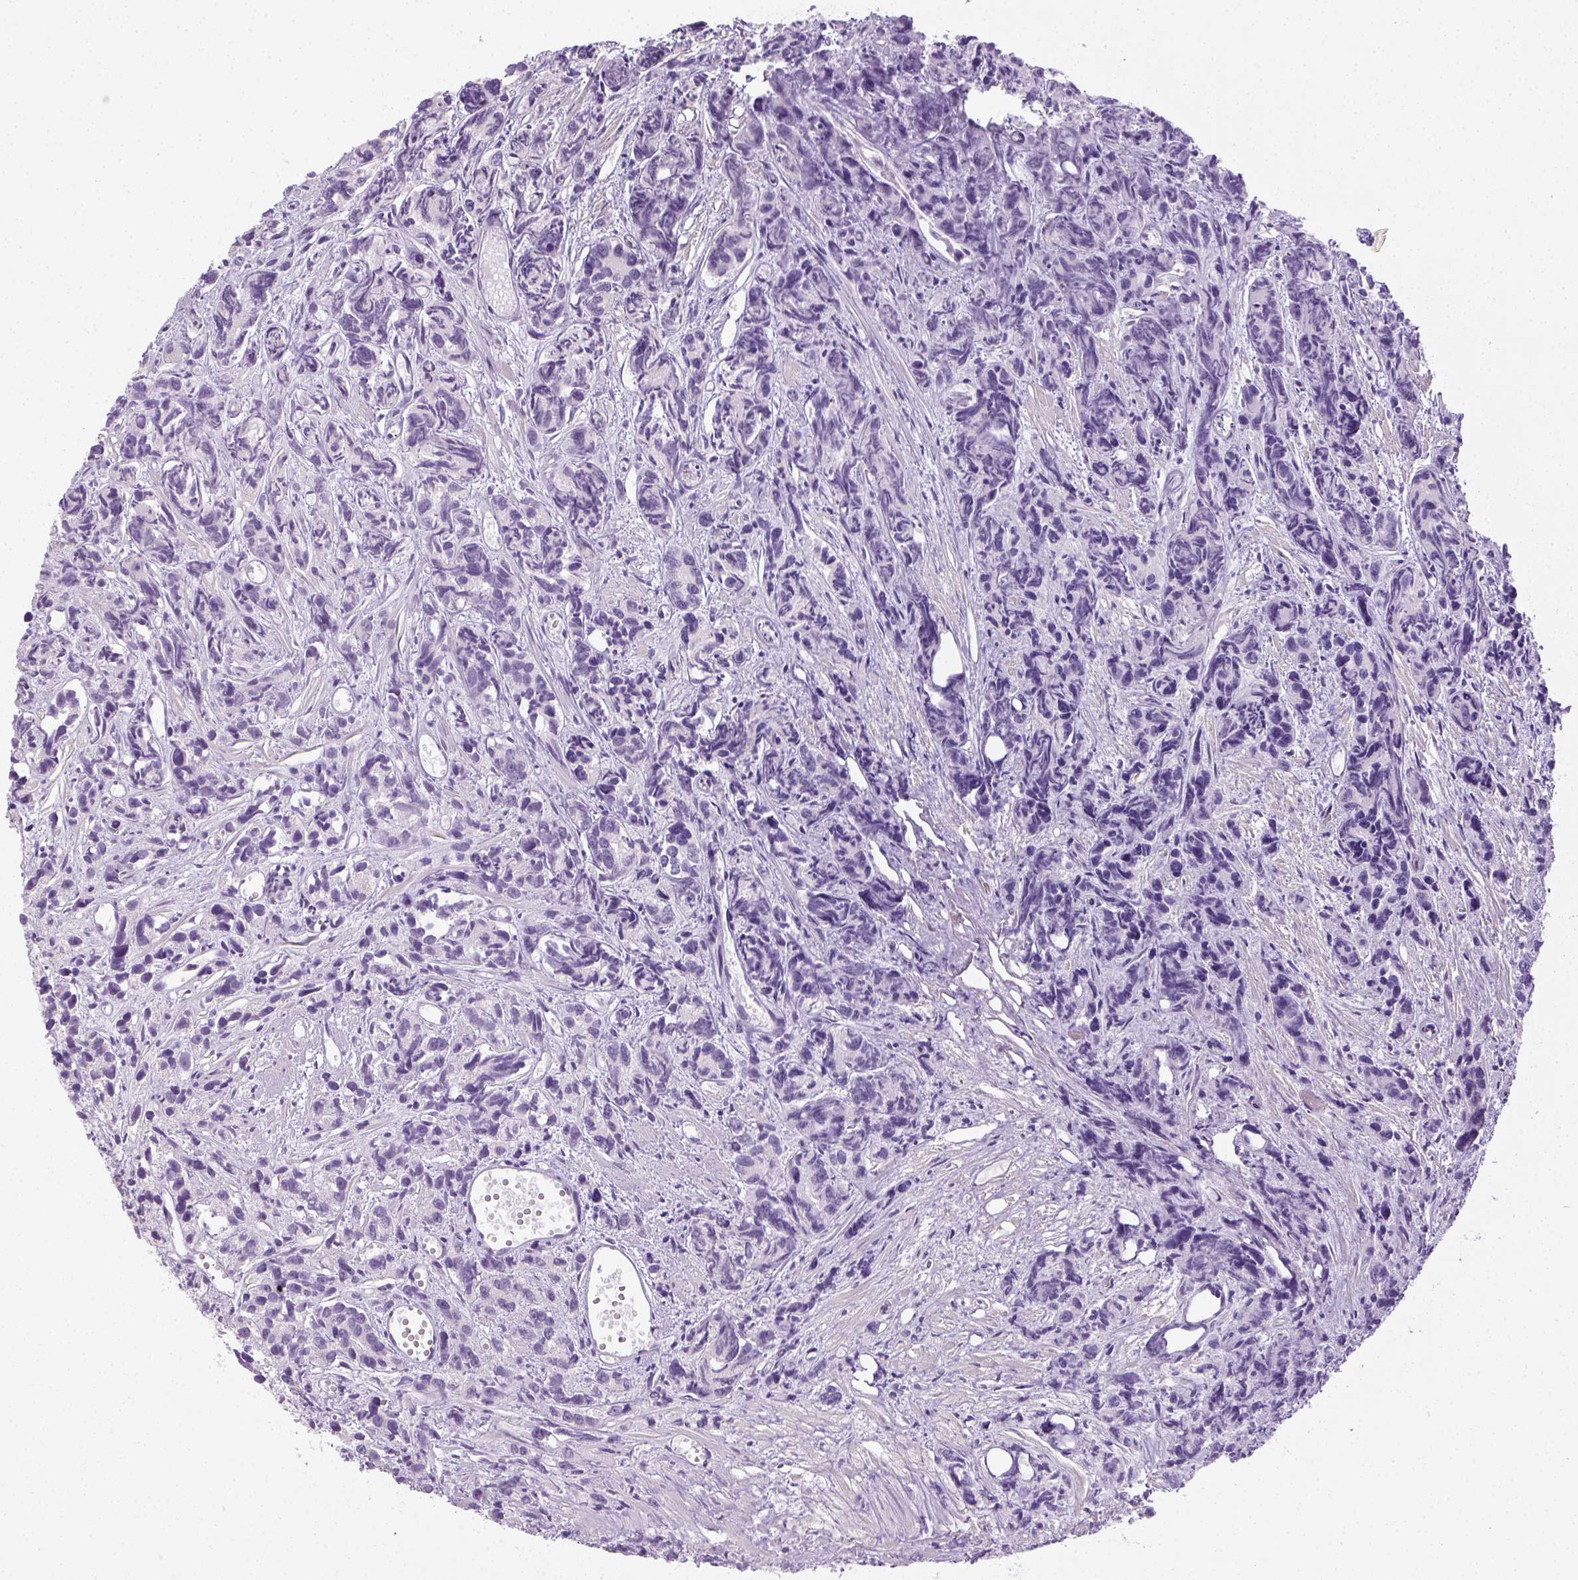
{"staining": {"intensity": "negative", "quantity": "none", "location": "none"}, "tissue": "prostate cancer", "cell_type": "Tumor cells", "image_type": "cancer", "snomed": [{"axis": "morphology", "description": "Adenocarcinoma, High grade"}, {"axis": "topography", "description": "Prostate"}], "caption": "Tumor cells show no significant protein staining in prostate cancer (high-grade adenocarcinoma).", "gene": "LGSN", "patient": {"sex": "male", "age": 77}}